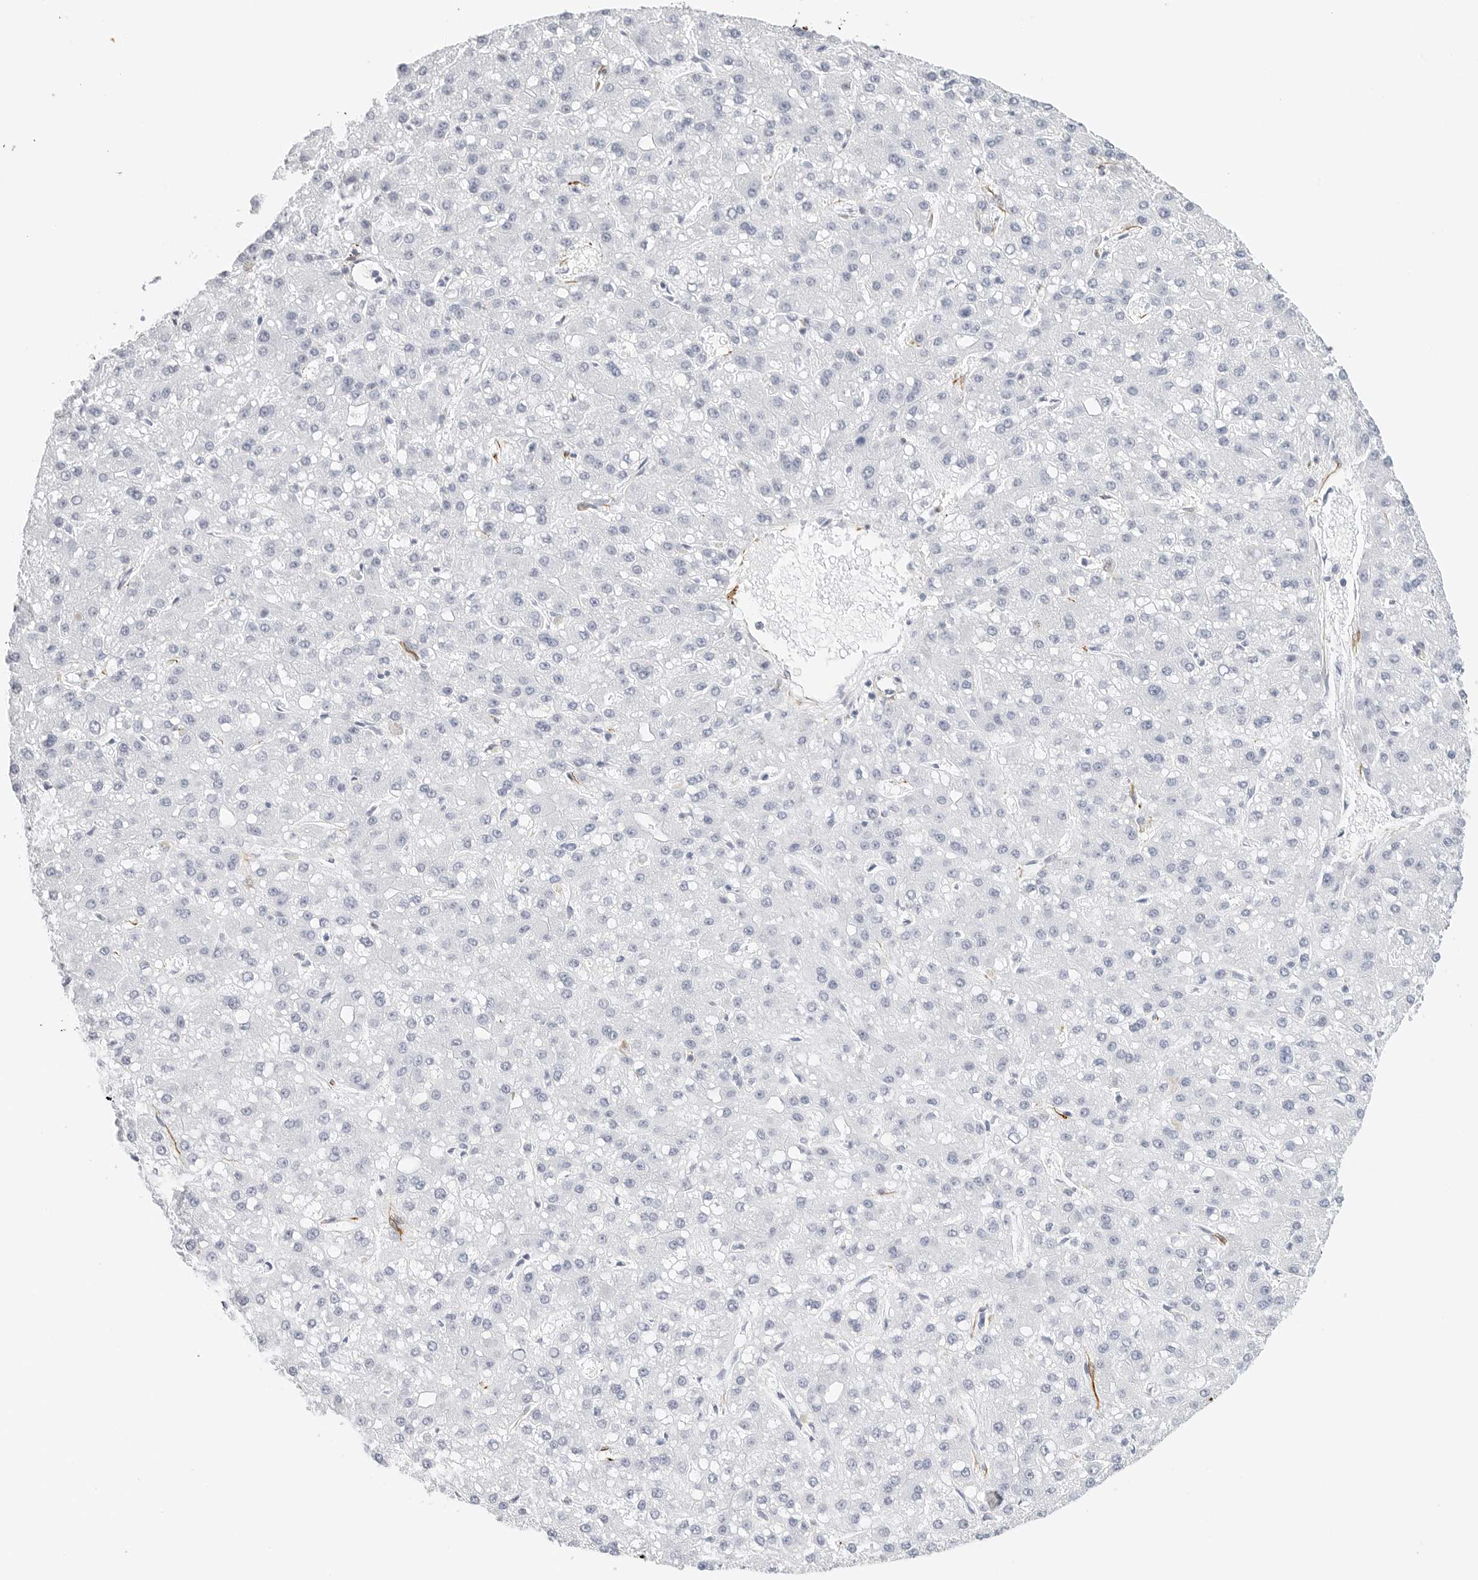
{"staining": {"intensity": "negative", "quantity": "none", "location": "none"}, "tissue": "liver cancer", "cell_type": "Tumor cells", "image_type": "cancer", "snomed": [{"axis": "morphology", "description": "Carcinoma, Hepatocellular, NOS"}, {"axis": "topography", "description": "Liver"}], "caption": "IHC of human liver cancer (hepatocellular carcinoma) demonstrates no positivity in tumor cells. (Stains: DAB immunohistochemistry (IHC) with hematoxylin counter stain, Microscopy: brightfield microscopy at high magnification).", "gene": "NES", "patient": {"sex": "male", "age": 67}}